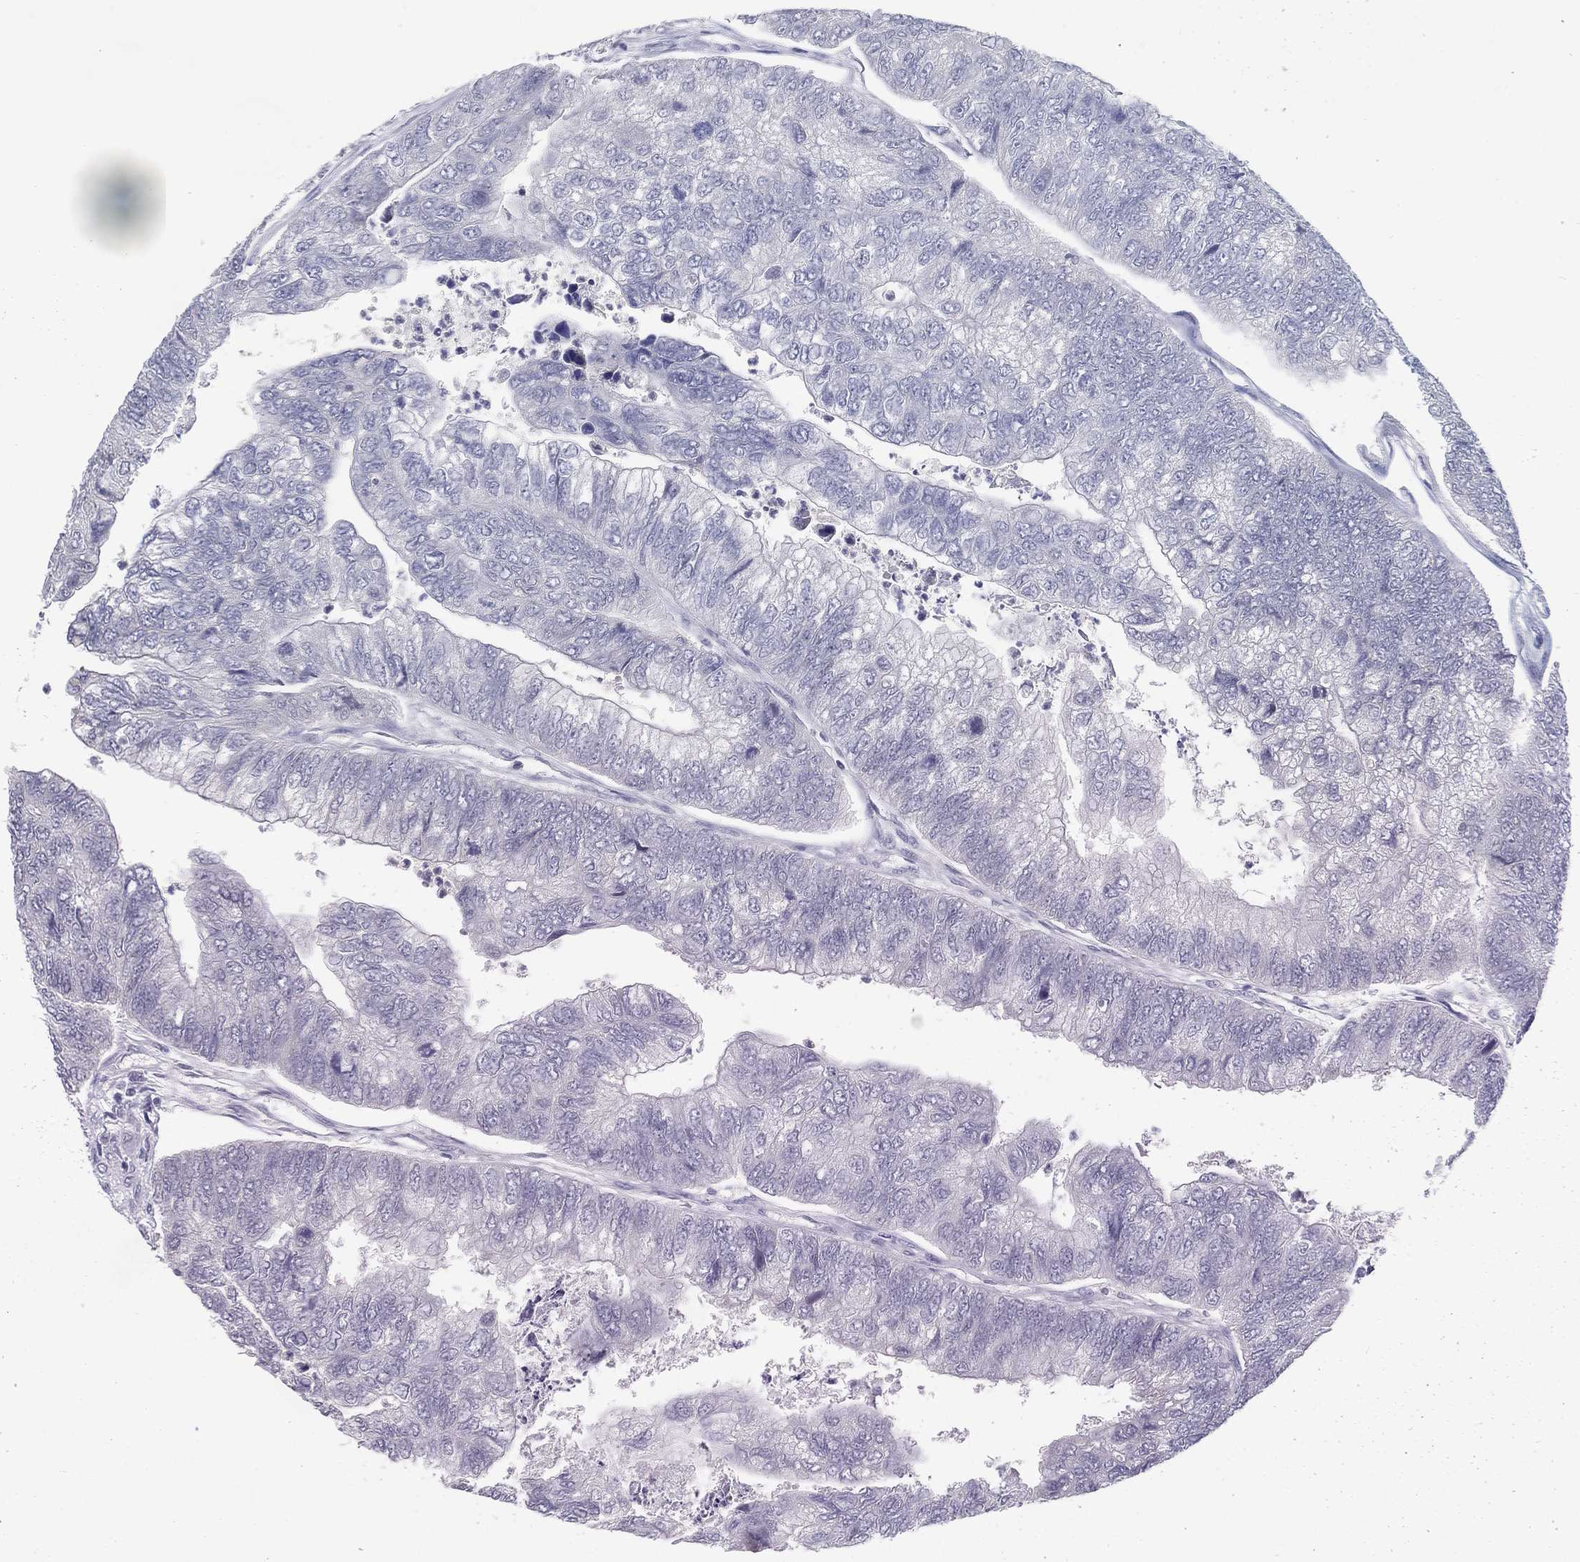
{"staining": {"intensity": "negative", "quantity": "none", "location": "none"}, "tissue": "colorectal cancer", "cell_type": "Tumor cells", "image_type": "cancer", "snomed": [{"axis": "morphology", "description": "Adenocarcinoma, NOS"}, {"axis": "topography", "description": "Colon"}], "caption": "Human colorectal cancer (adenocarcinoma) stained for a protein using immunohistochemistry reveals no expression in tumor cells.", "gene": "KRT35", "patient": {"sex": "female", "age": 67}}